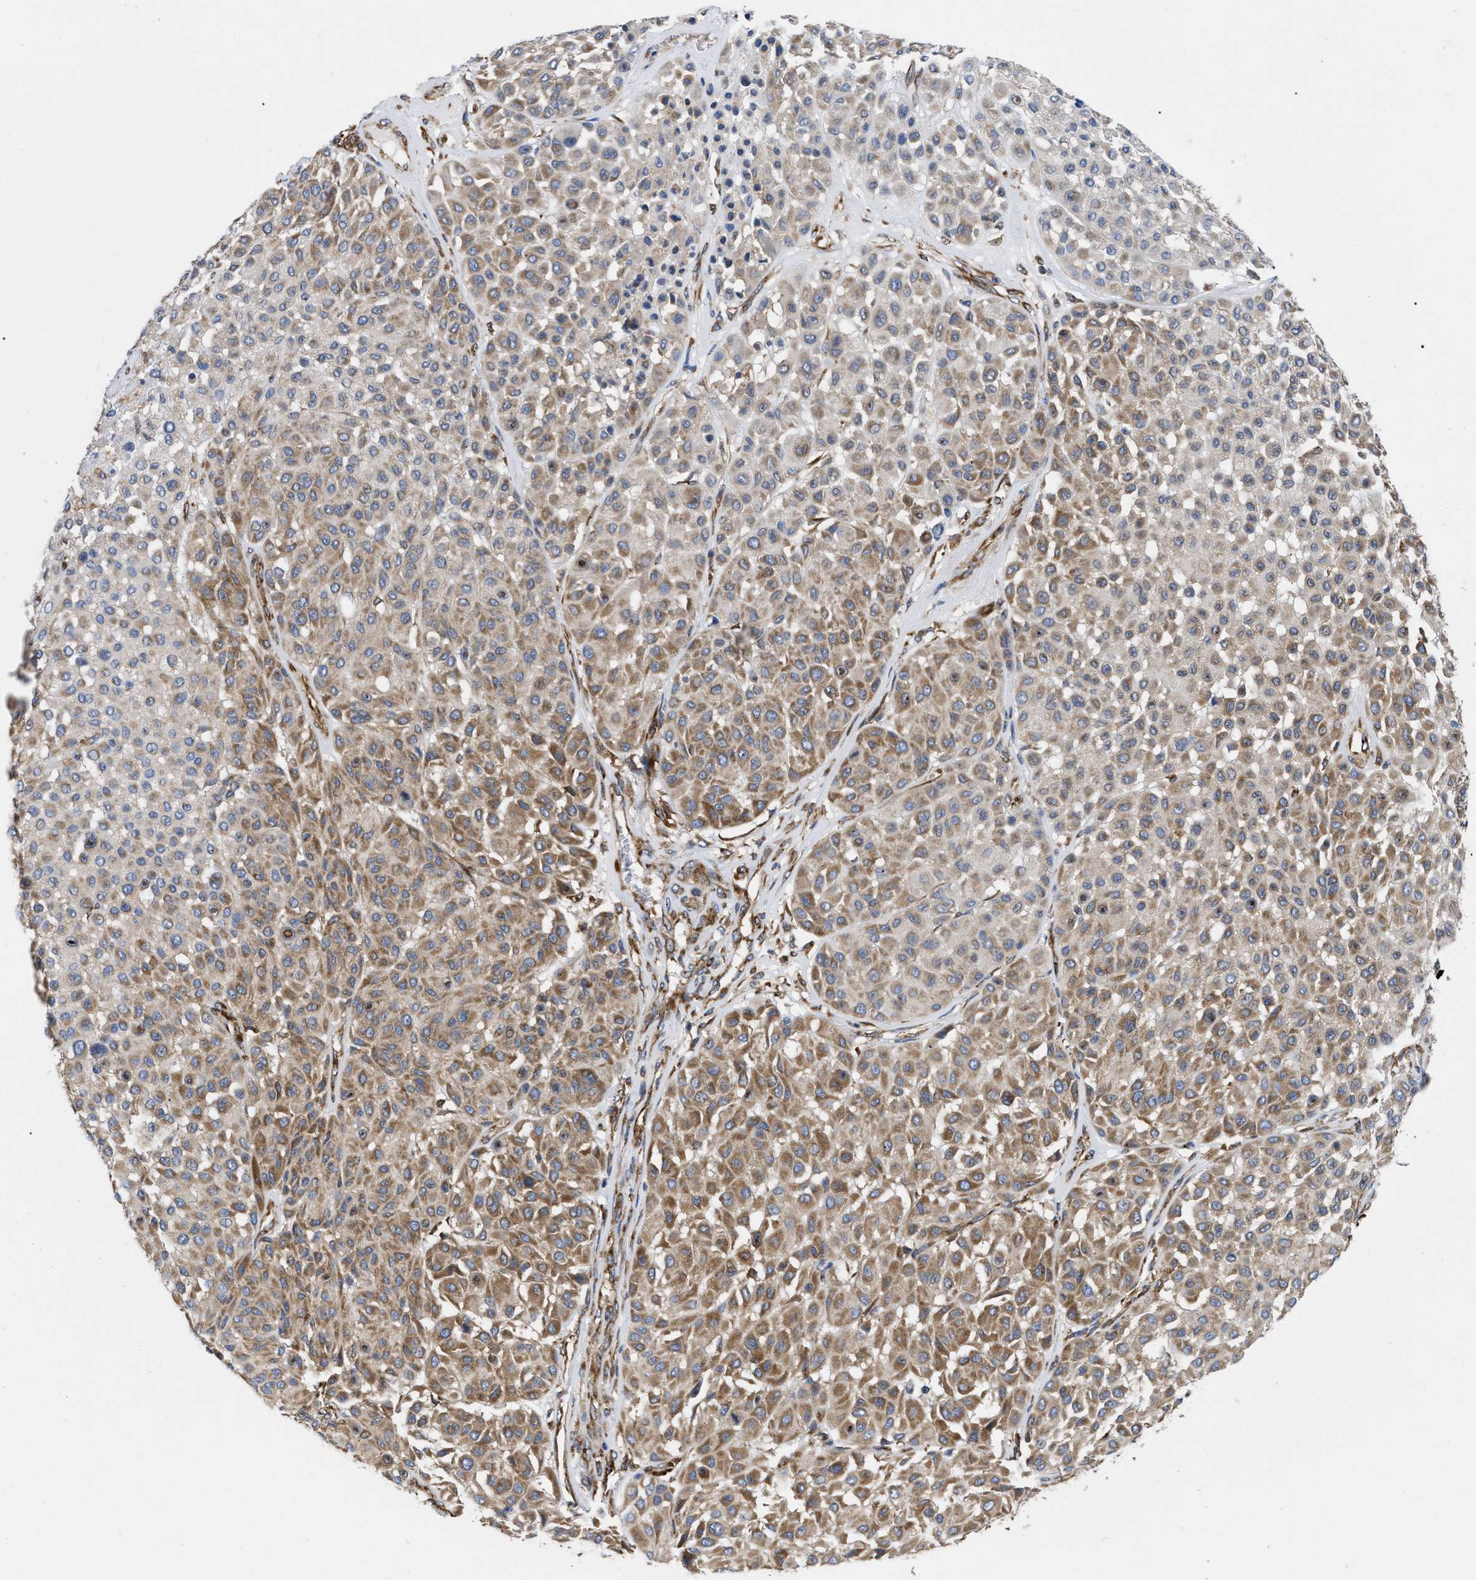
{"staining": {"intensity": "moderate", "quantity": ">75%", "location": "cytoplasmic/membranous"}, "tissue": "melanoma", "cell_type": "Tumor cells", "image_type": "cancer", "snomed": [{"axis": "morphology", "description": "Malignant melanoma, Metastatic site"}, {"axis": "topography", "description": "Soft tissue"}], "caption": "This image displays immunohistochemistry (IHC) staining of human malignant melanoma (metastatic site), with medium moderate cytoplasmic/membranous expression in about >75% of tumor cells.", "gene": "FAM120A", "patient": {"sex": "male", "age": 41}}